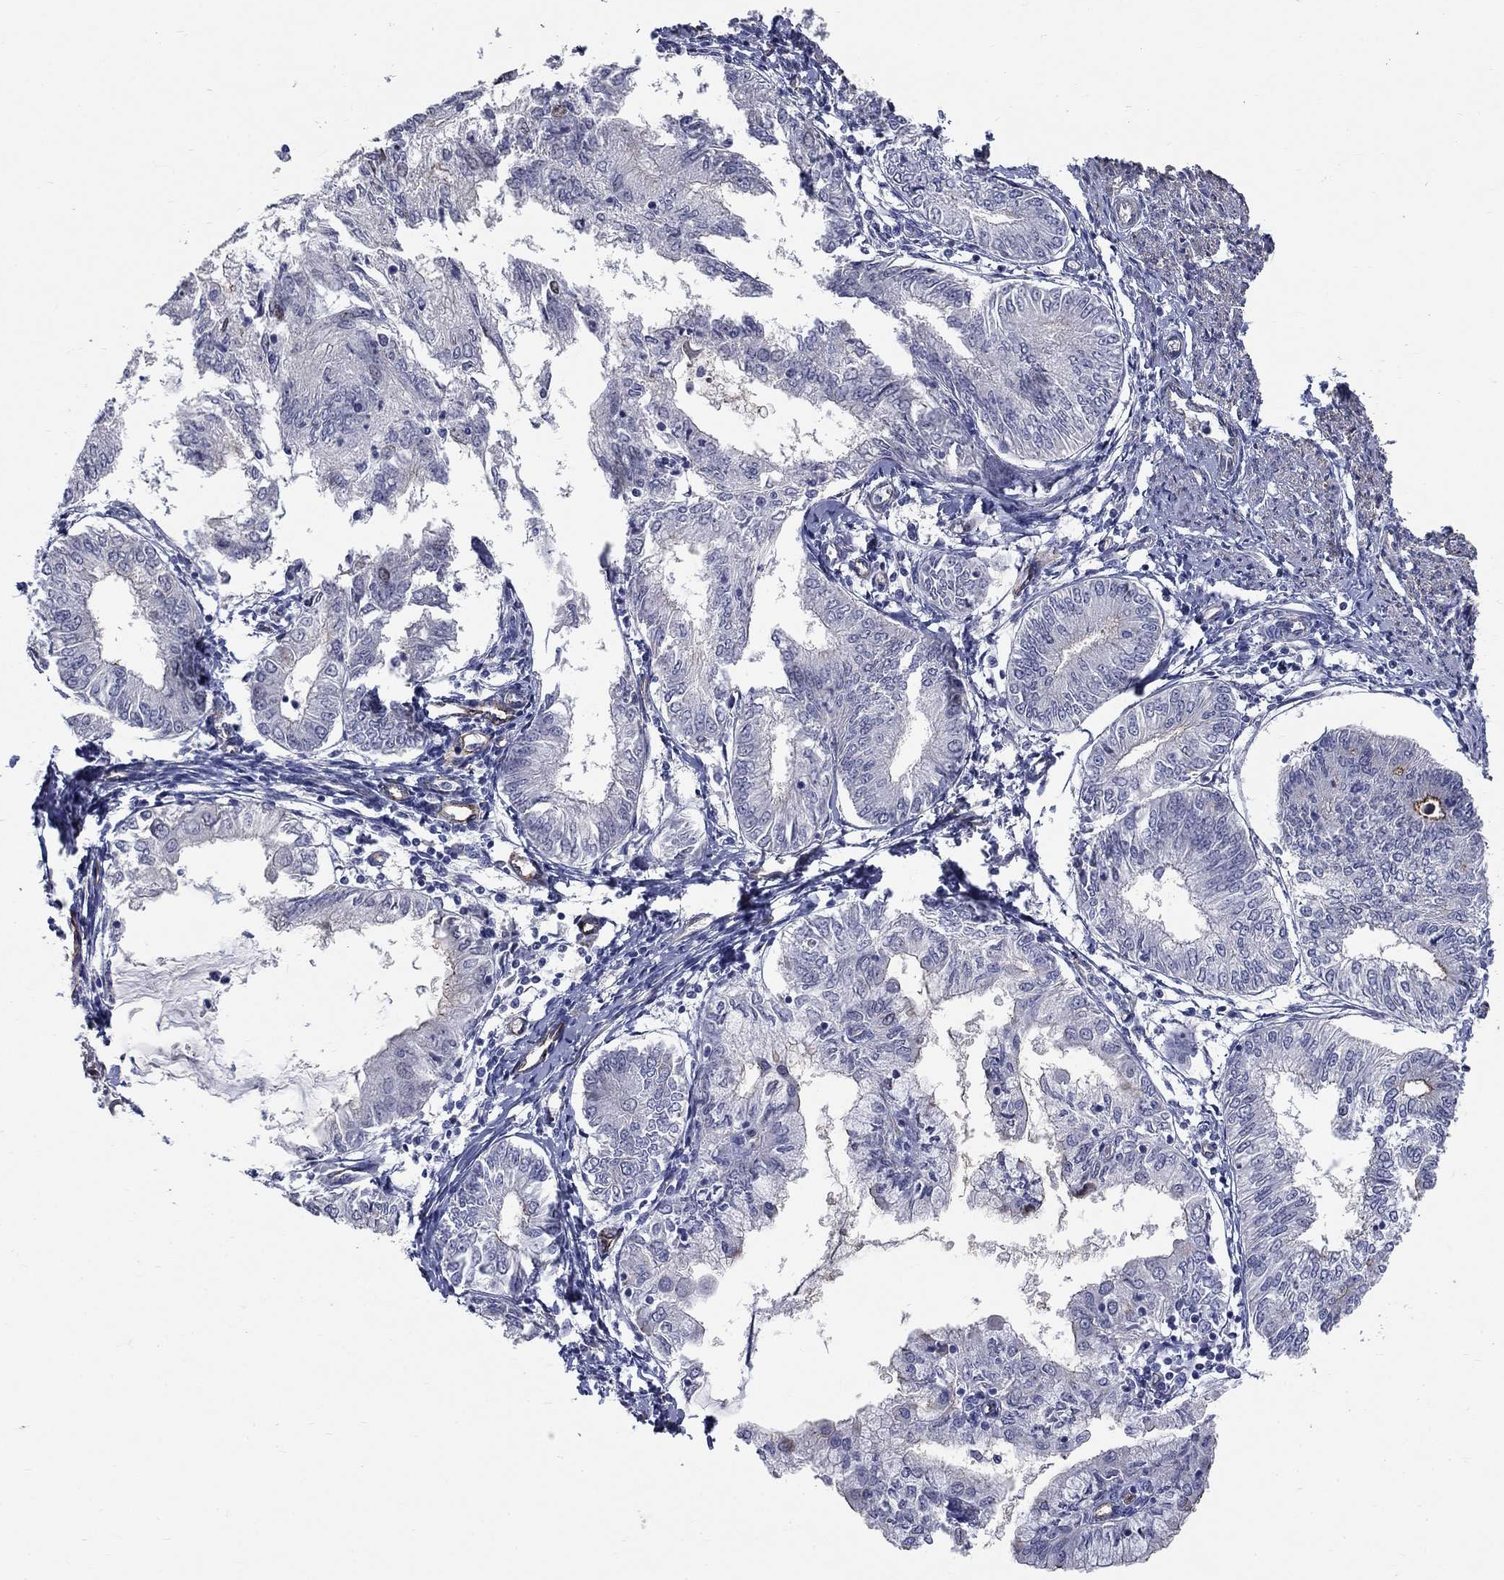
{"staining": {"intensity": "negative", "quantity": "none", "location": "none"}, "tissue": "endometrial cancer", "cell_type": "Tumor cells", "image_type": "cancer", "snomed": [{"axis": "morphology", "description": "Adenocarcinoma, NOS"}, {"axis": "topography", "description": "Endometrium"}], "caption": "Human adenocarcinoma (endometrial) stained for a protein using IHC displays no expression in tumor cells.", "gene": "SLC1A1", "patient": {"sex": "female", "age": 68}}